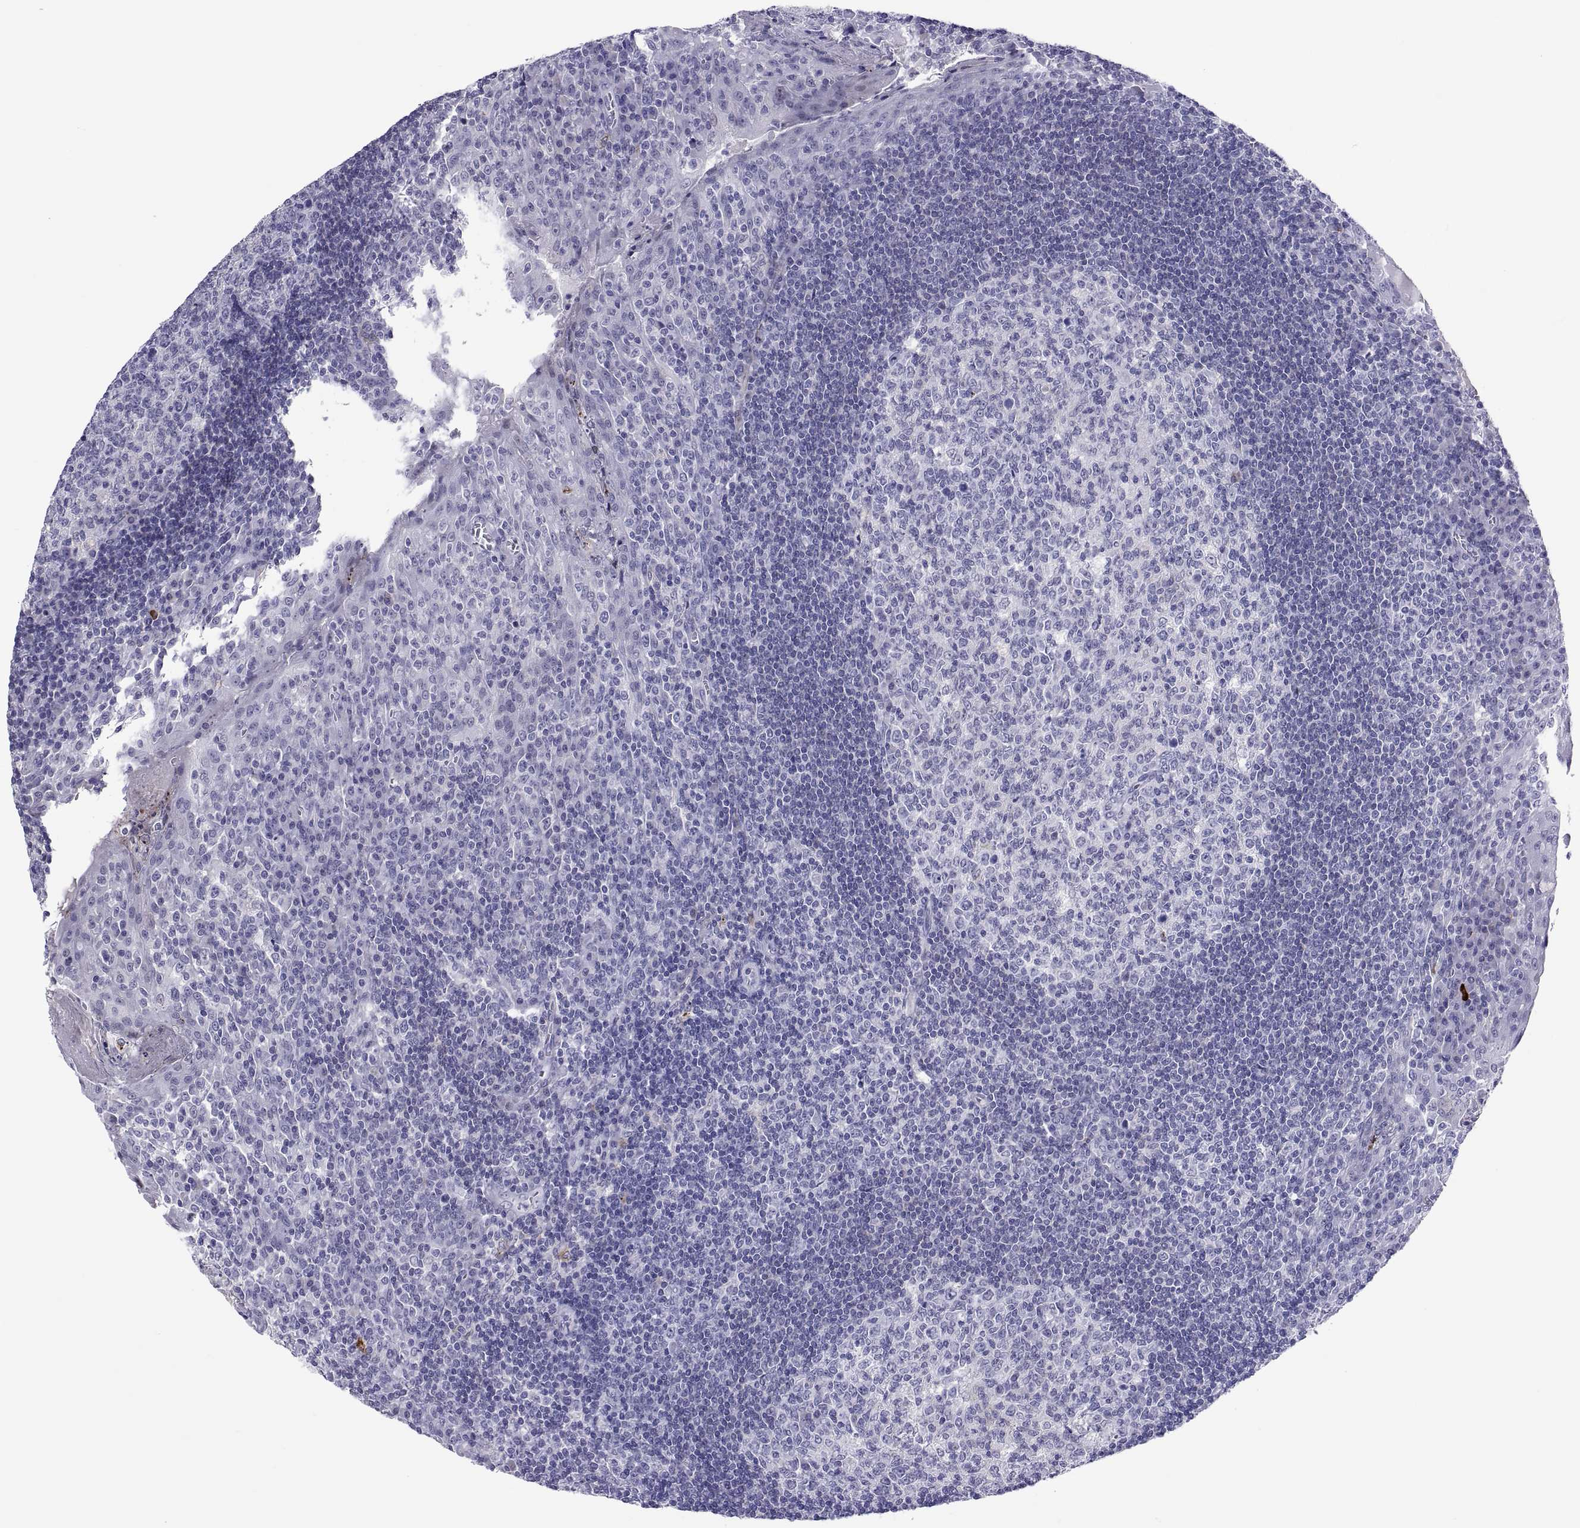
{"staining": {"intensity": "negative", "quantity": "none", "location": "none"}, "tissue": "tonsil", "cell_type": "Germinal center cells", "image_type": "normal", "snomed": [{"axis": "morphology", "description": "Normal tissue, NOS"}, {"axis": "topography", "description": "Tonsil"}], "caption": "Histopathology image shows no significant protein staining in germinal center cells of normal tonsil.", "gene": "CHCT1", "patient": {"sex": "female", "age": 12}}